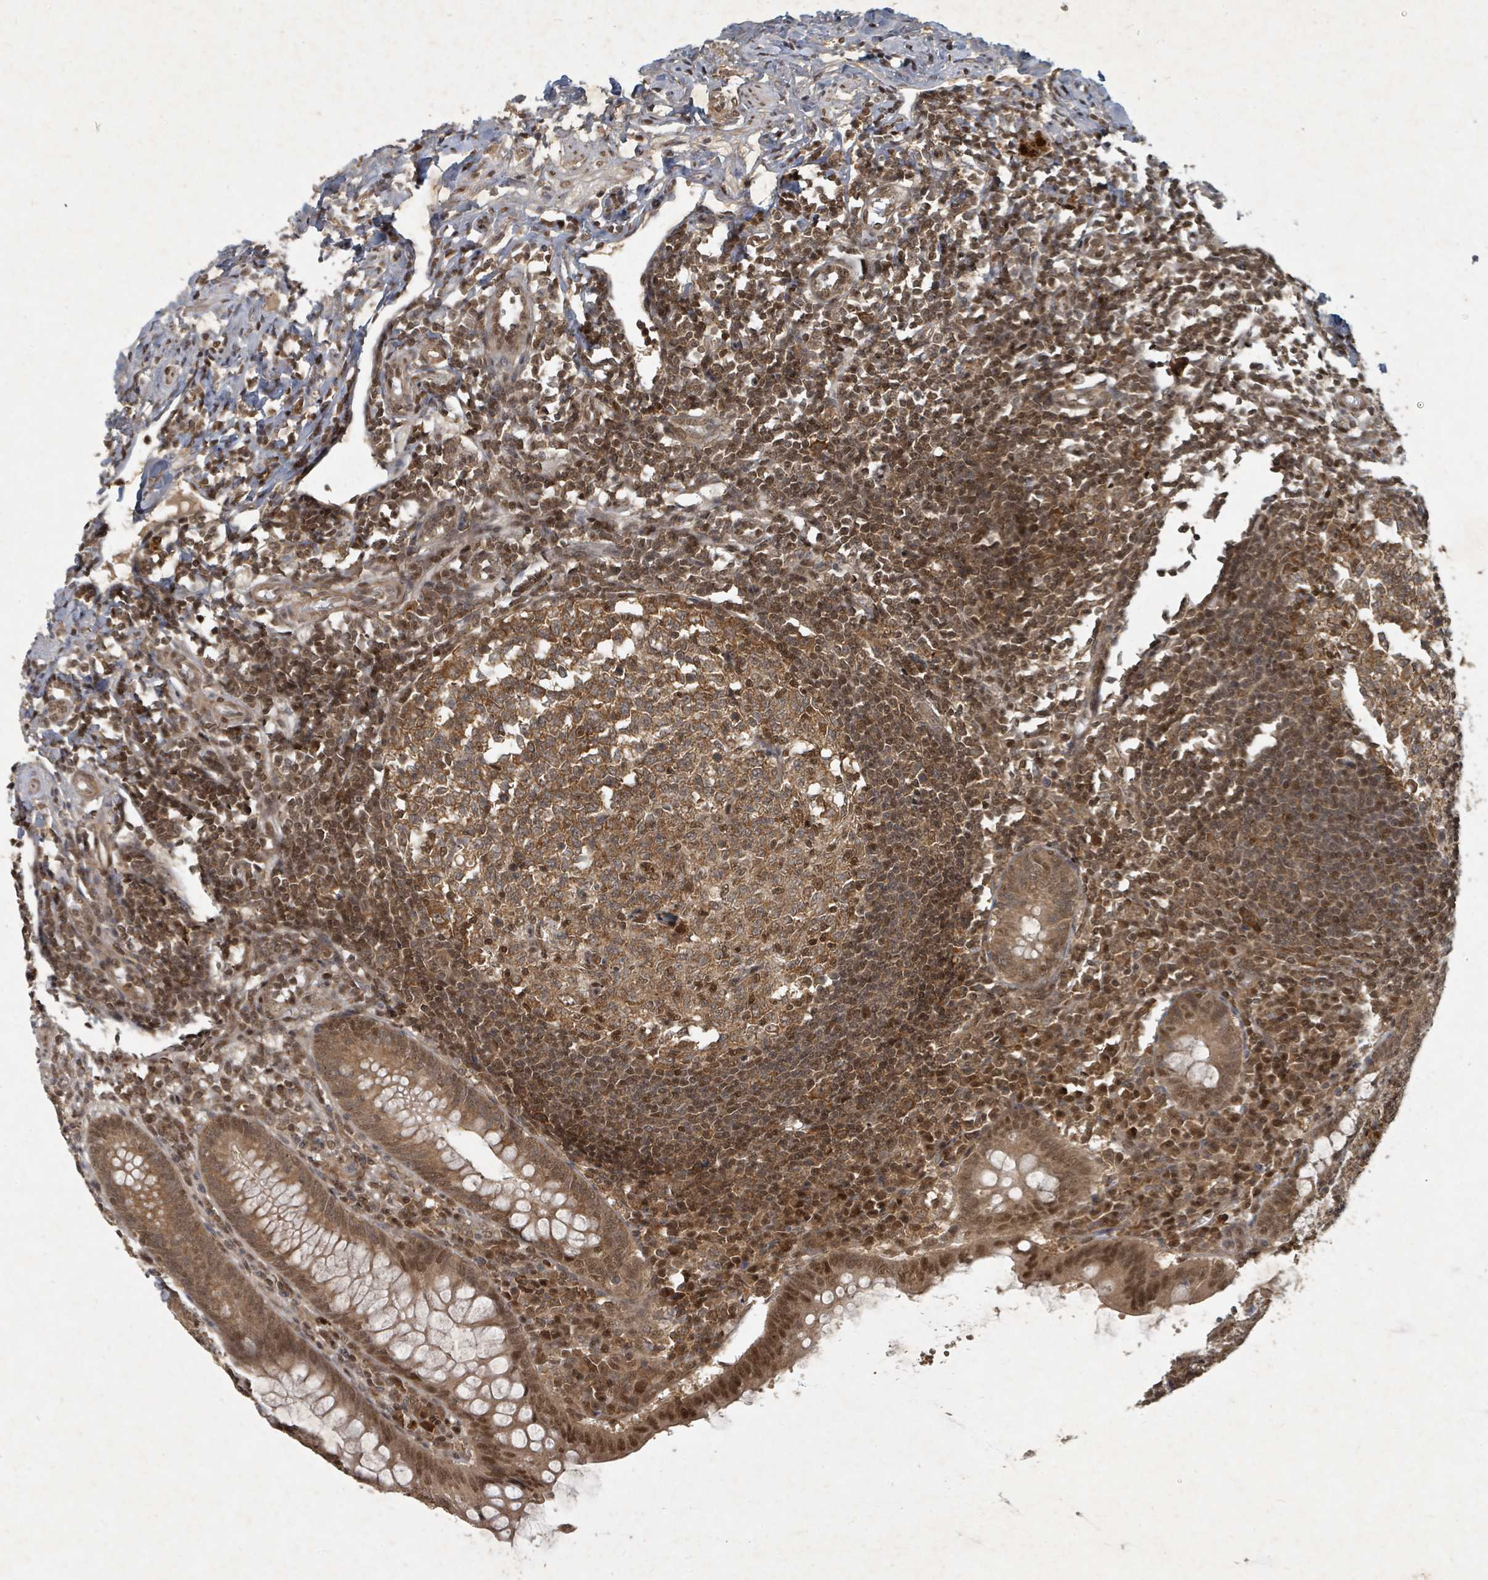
{"staining": {"intensity": "moderate", "quantity": ">75%", "location": "cytoplasmic/membranous,nuclear"}, "tissue": "appendix", "cell_type": "Glandular cells", "image_type": "normal", "snomed": [{"axis": "morphology", "description": "Normal tissue, NOS"}, {"axis": "topography", "description": "Appendix"}], "caption": "Appendix was stained to show a protein in brown. There is medium levels of moderate cytoplasmic/membranous,nuclear positivity in approximately >75% of glandular cells. (DAB IHC with brightfield microscopy, high magnification).", "gene": "KDM4E", "patient": {"sex": "female", "age": 33}}